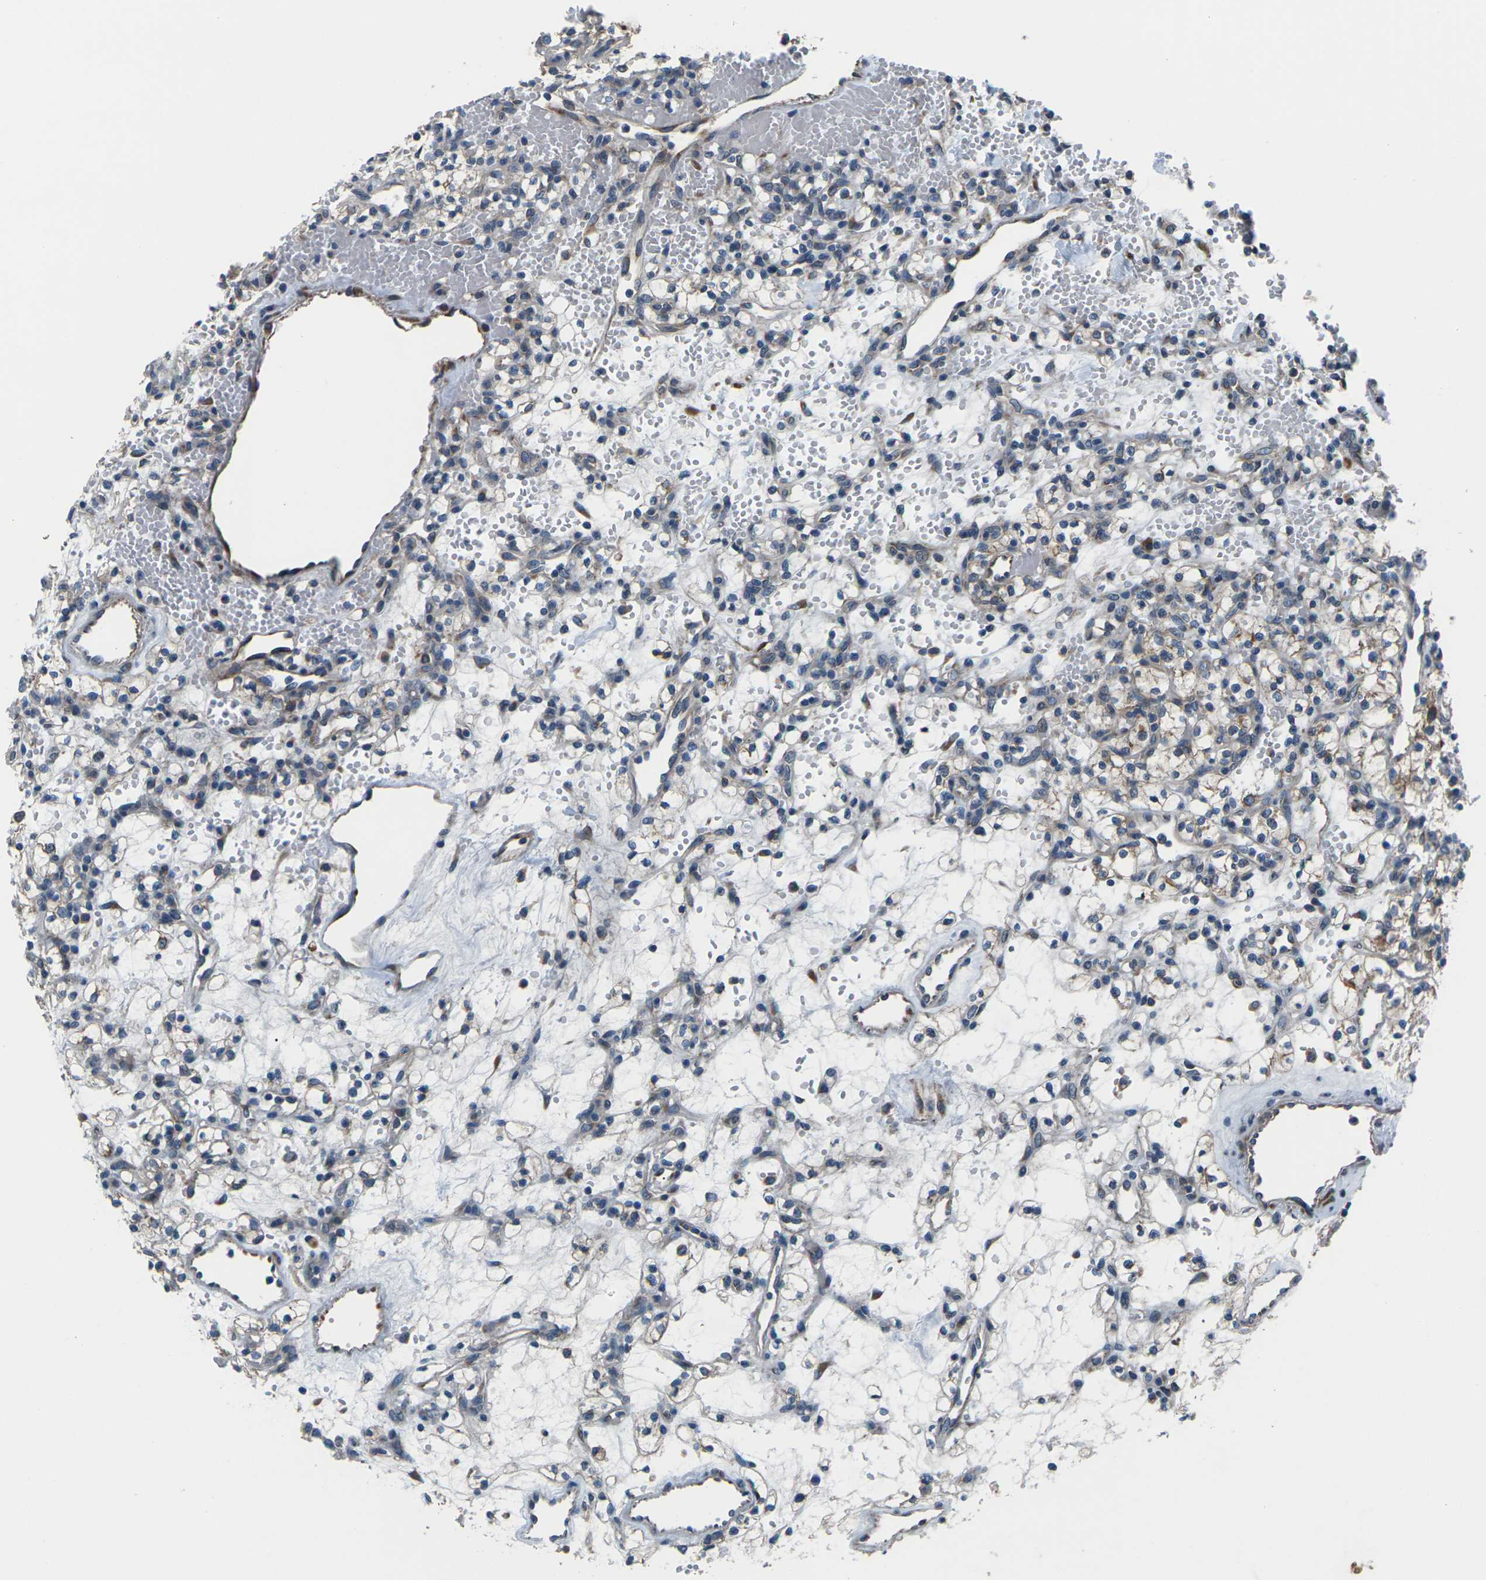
{"staining": {"intensity": "moderate", "quantity": "25%-75%", "location": "cytoplasmic/membranous"}, "tissue": "renal cancer", "cell_type": "Tumor cells", "image_type": "cancer", "snomed": [{"axis": "morphology", "description": "Adenocarcinoma, NOS"}, {"axis": "topography", "description": "Kidney"}], "caption": "Adenocarcinoma (renal) stained for a protein shows moderate cytoplasmic/membranous positivity in tumor cells. The protein of interest is stained brown, and the nuclei are stained in blue (DAB (3,3'-diaminobenzidine) IHC with brightfield microscopy, high magnification).", "gene": "GABRP", "patient": {"sex": "female", "age": 60}}